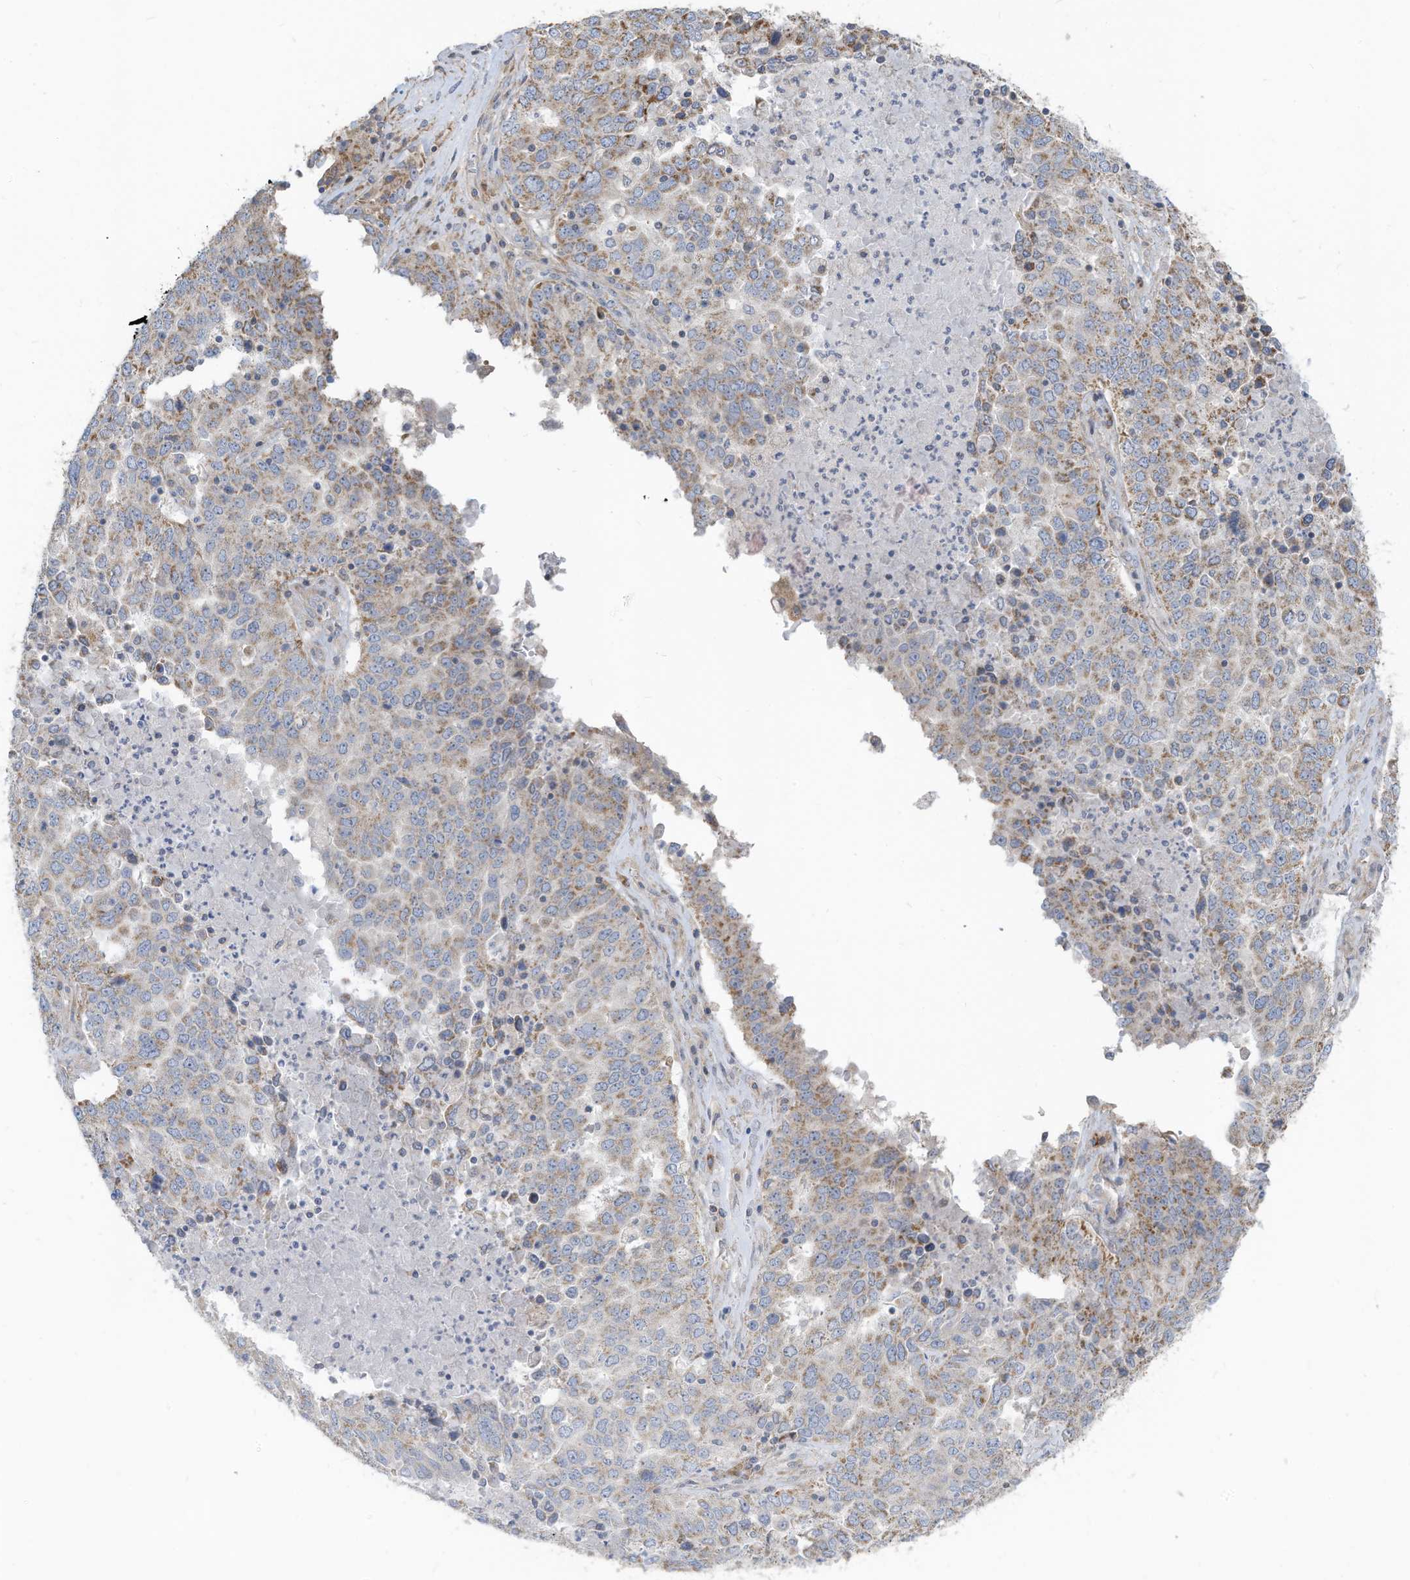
{"staining": {"intensity": "weak", "quantity": "25%-75%", "location": "cytoplasmic/membranous"}, "tissue": "ovarian cancer", "cell_type": "Tumor cells", "image_type": "cancer", "snomed": [{"axis": "morphology", "description": "Carcinoma, endometroid"}, {"axis": "topography", "description": "Ovary"}], "caption": "Weak cytoplasmic/membranous positivity is seen in about 25%-75% of tumor cells in ovarian cancer (endometroid carcinoma). Immunohistochemistry (ihc) stains the protein of interest in brown and the nuclei are stained blue.", "gene": "GTPBP2", "patient": {"sex": "female", "age": 62}}